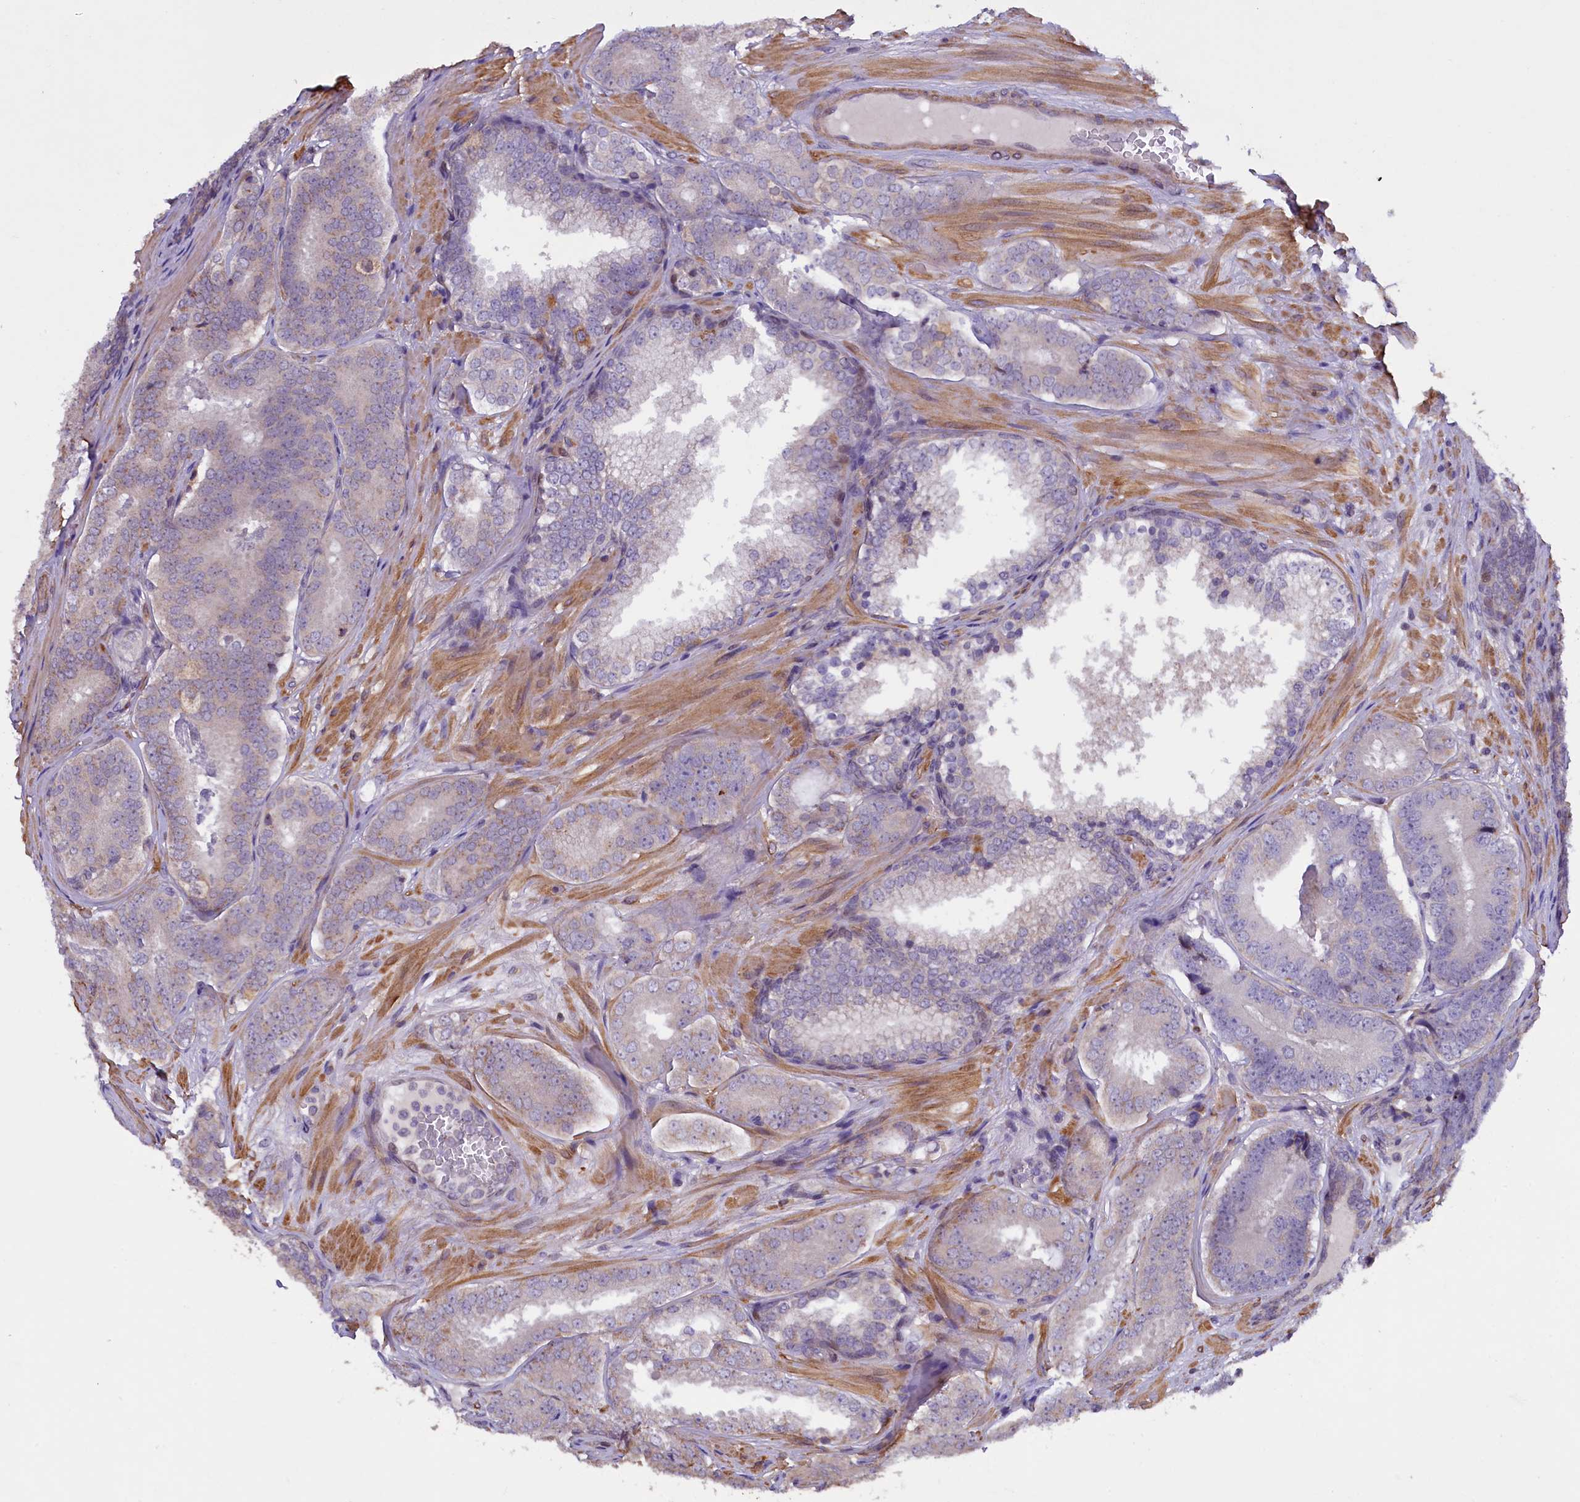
{"staining": {"intensity": "negative", "quantity": "none", "location": "none"}, "tissue": "prostate cancer", "cell_type": "Tumor cells", "image_type": "cancer", "snomed": [{"axis": "morphology", "description": "Adenocarcinoma, High grade"}, {"axis": "topography", "description": "Prostate"}], "caption": "Immunohistochemistry micrograph of prostate high-grade adenocarcinoma stained for a protein (brown), which exhibits no staining in tumor cells. (DAB (3,3'-diaminobenzidine) immunohistochemistry (IHC), high magnification).", "gene": "MAN2C1", "patient": {"sex": "male", "age": 63}}